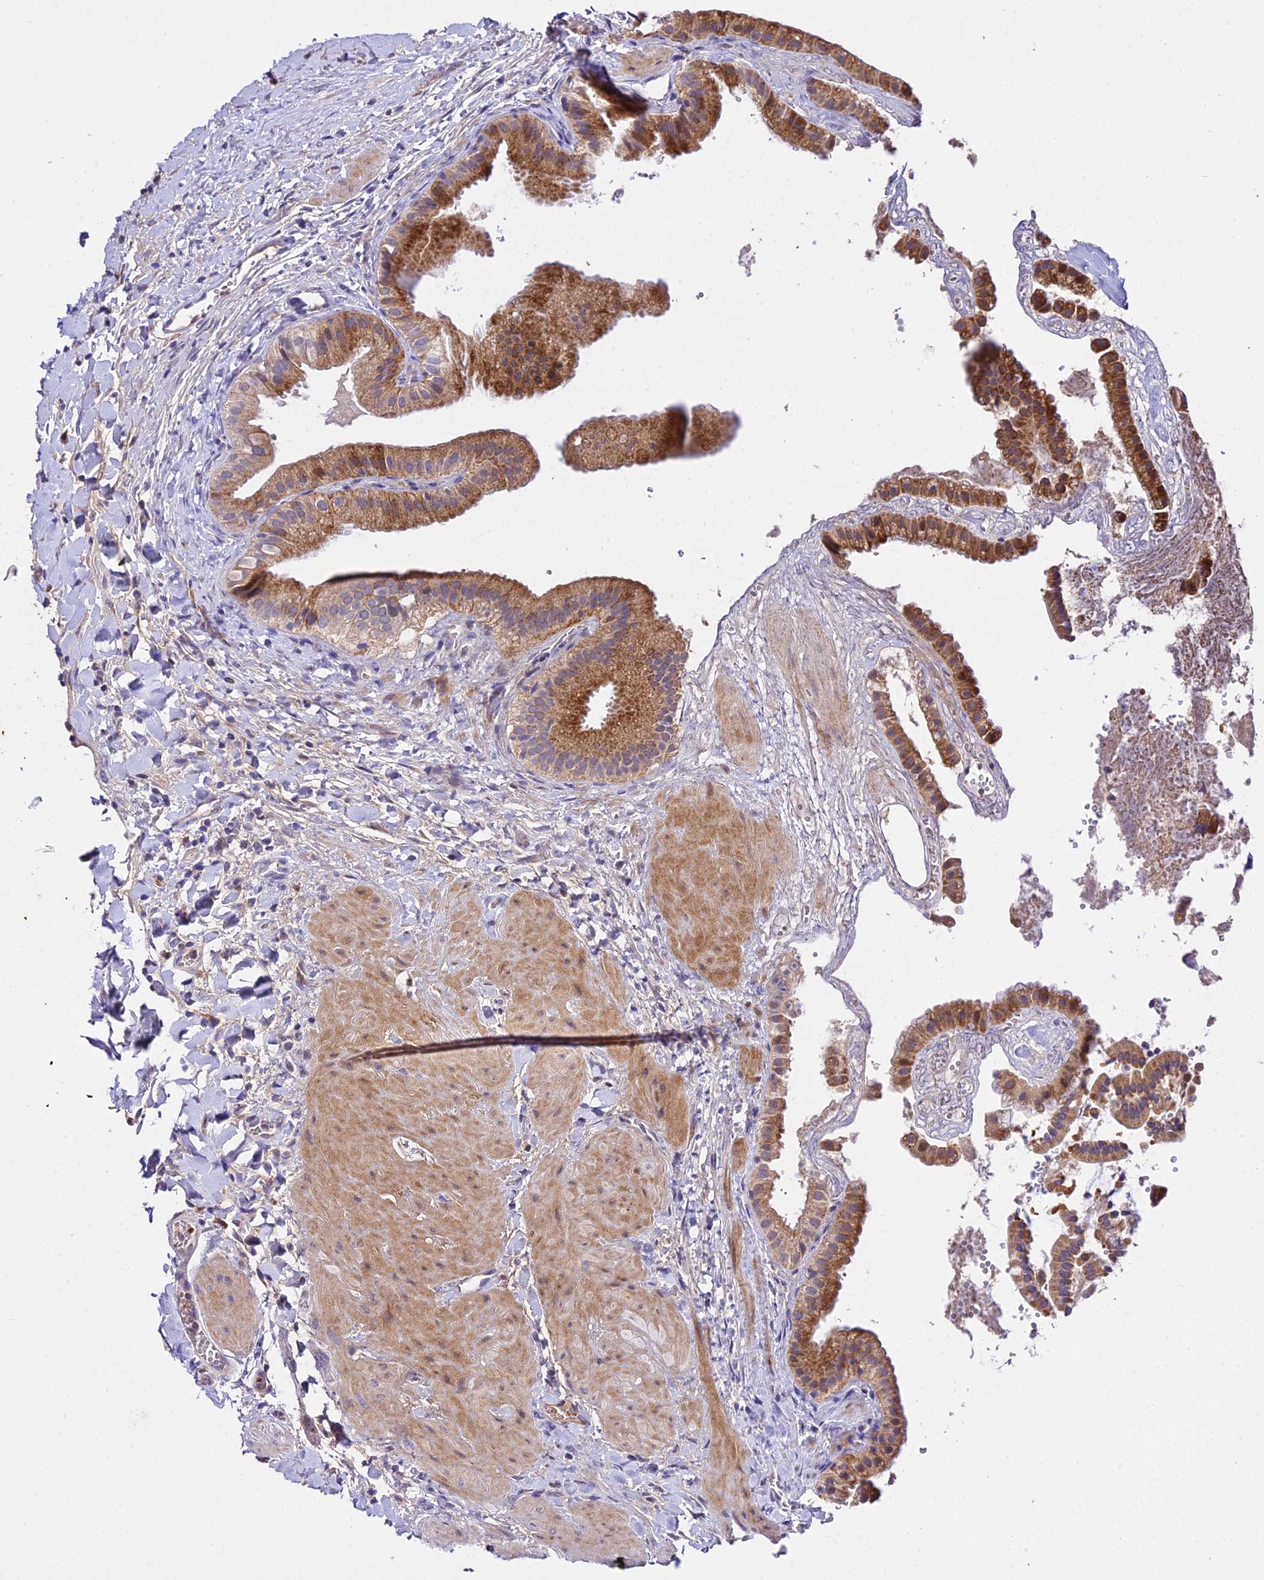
{"staining": {"intensity": "moderate", "quantity": ">75%", "location": "cytoplasmic/membranous"}, "tissue": "gallbladder", "cell_type": "Glandular cells", "image_type": "normal", "snomed": [{"axis": "morphology", "description": "Normal tissue, NOS"}, {"axis": "topography", "description": "Gallbladder"}], "caption": "This micrograph displays unremarkable gallbladder stained with immunohistochemistry to label a protein in brown. The cytoplasmic/membranous of glandular cells show moderate positivity for the protein. Nuclei are counter-stained blue.", "gene": "WDR5B", "patient": {"sex": "male", "age": 55}}